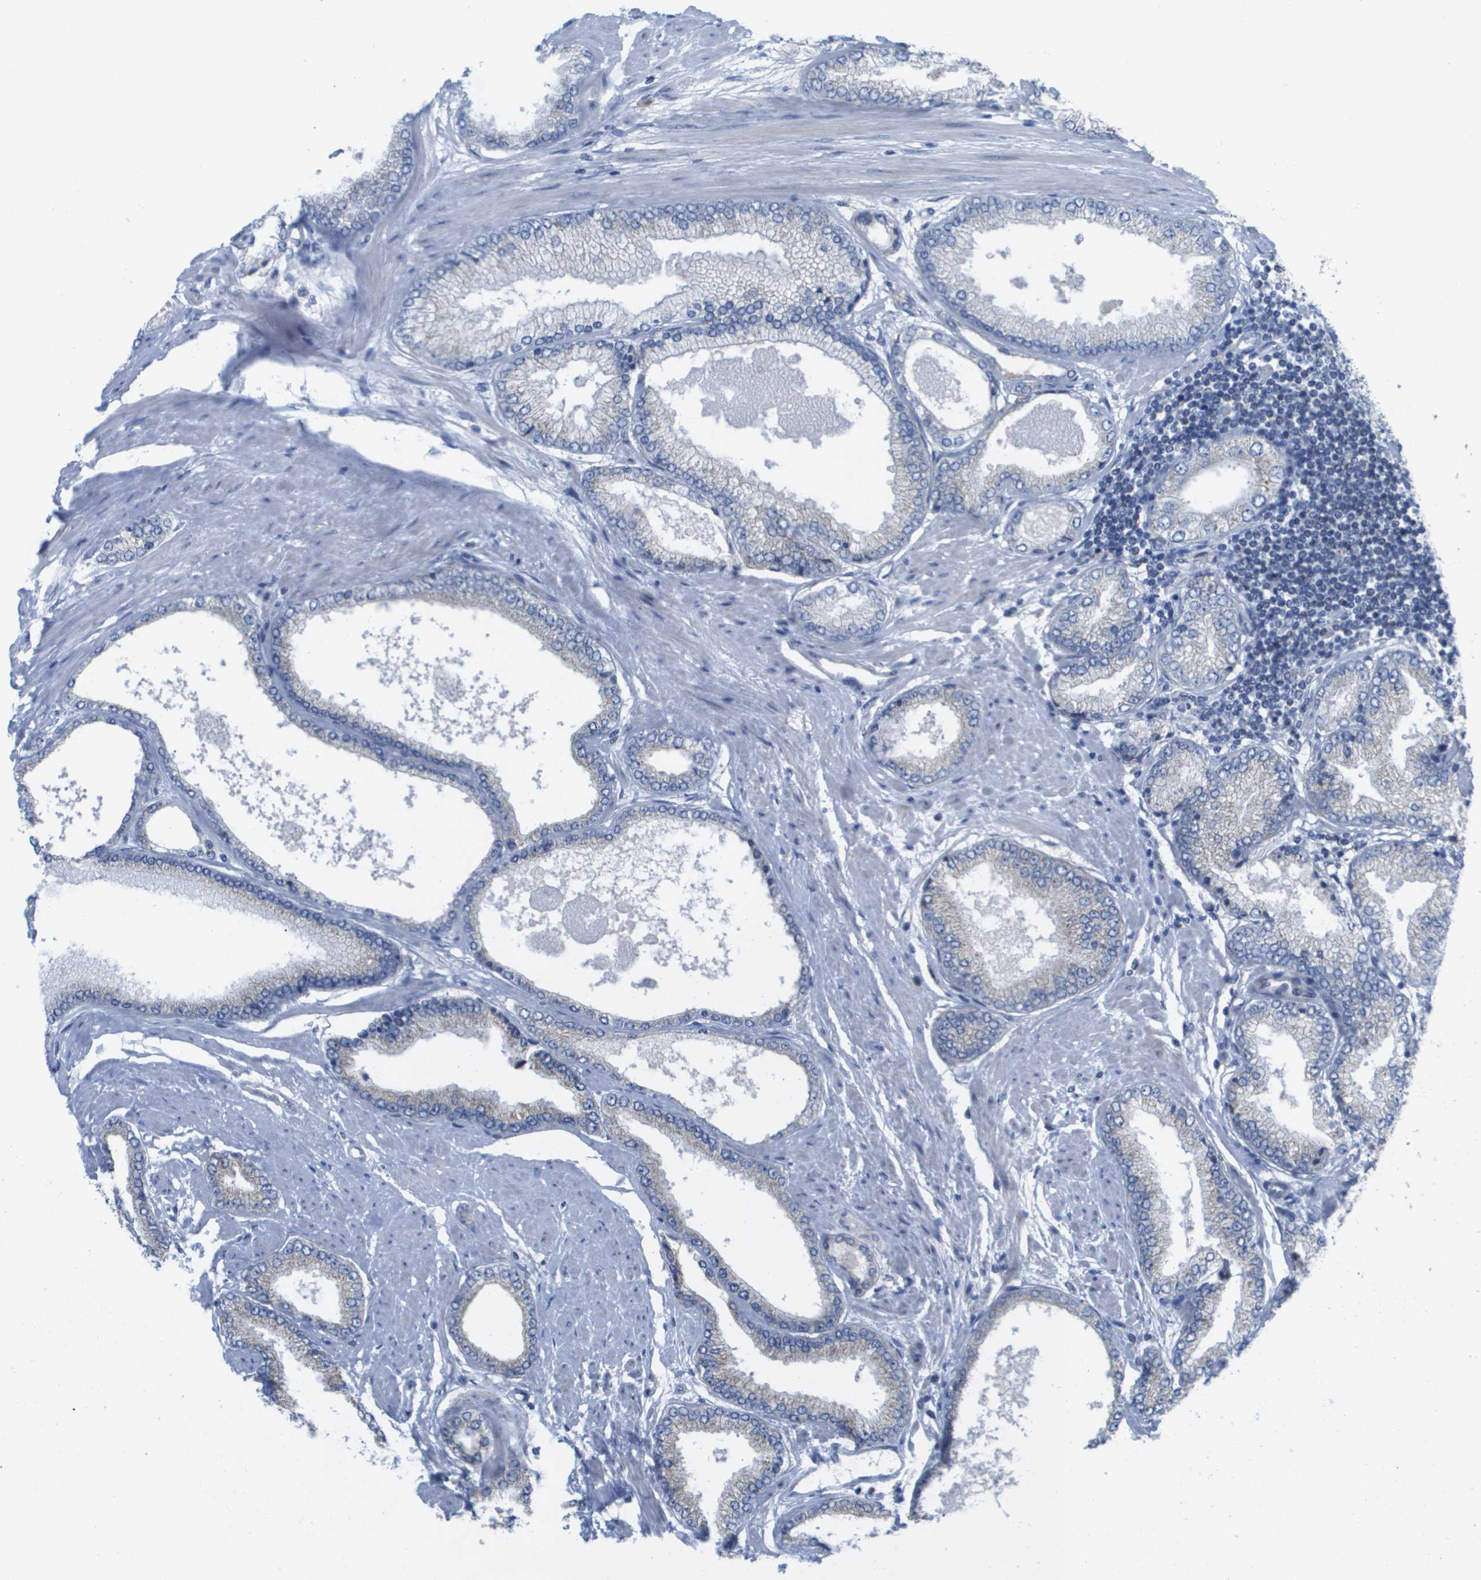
{"staining": {"intensity": "negative", "quantity": "none", "location": "none"}, "tissue": "prostate cancer", "cell_type": "Tumor cells", "image_type": "cancer", "snomed": [{"axis": "morphology", "description": "Adenocarcinoma, High grade"}, {"axis": "topography", "description": "Prostate"}], "caption": "Tumor cells show no significant staining in prostate cancer. (Immunohistochemistry (ihc), brightfield microscopy, high magnification).", "gene": "TMEM223", "patient": {"sex": "male", "age": 61}}